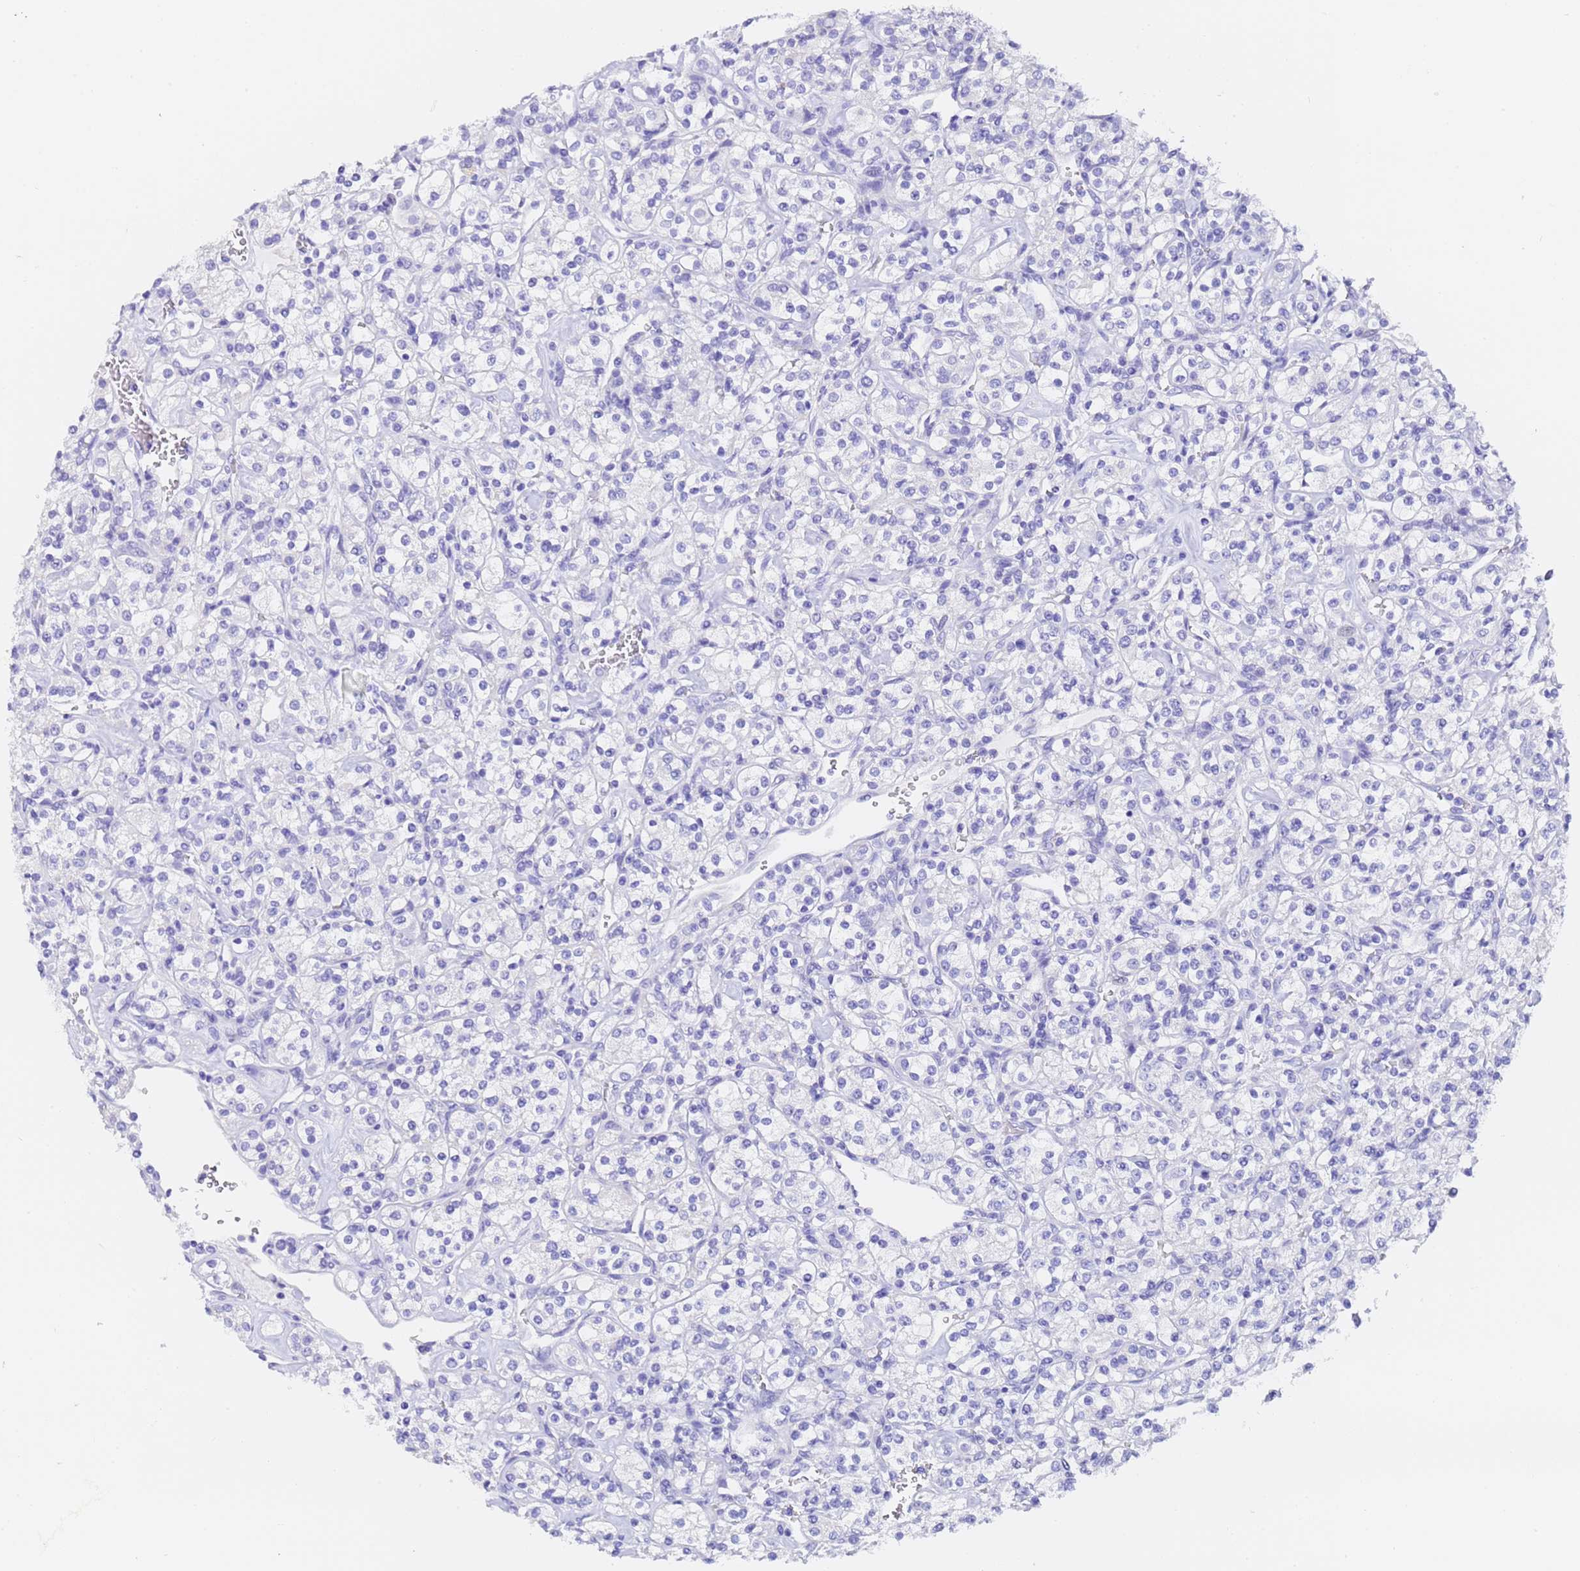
{"staining": {"intensity": "negative", "quantity": "none", "location": "none"}, "tissue": "renal cancer", "cell_type": "Tumor cells", "image_type": "cancer", "snomed": [{"axis": "morphology", "description": "Adenocarcinoma, NOS"}, {"axis": "topography", "description": "Kidney"}], "caption": "Immunohistochemistry (IHC) of renal cancer (adenocarcinoma) reveals no positivity in tumor cells. Nuclei are stained in blue.", "gene": "GABRA1", "patient": {"sex": "male", "age": 77}}